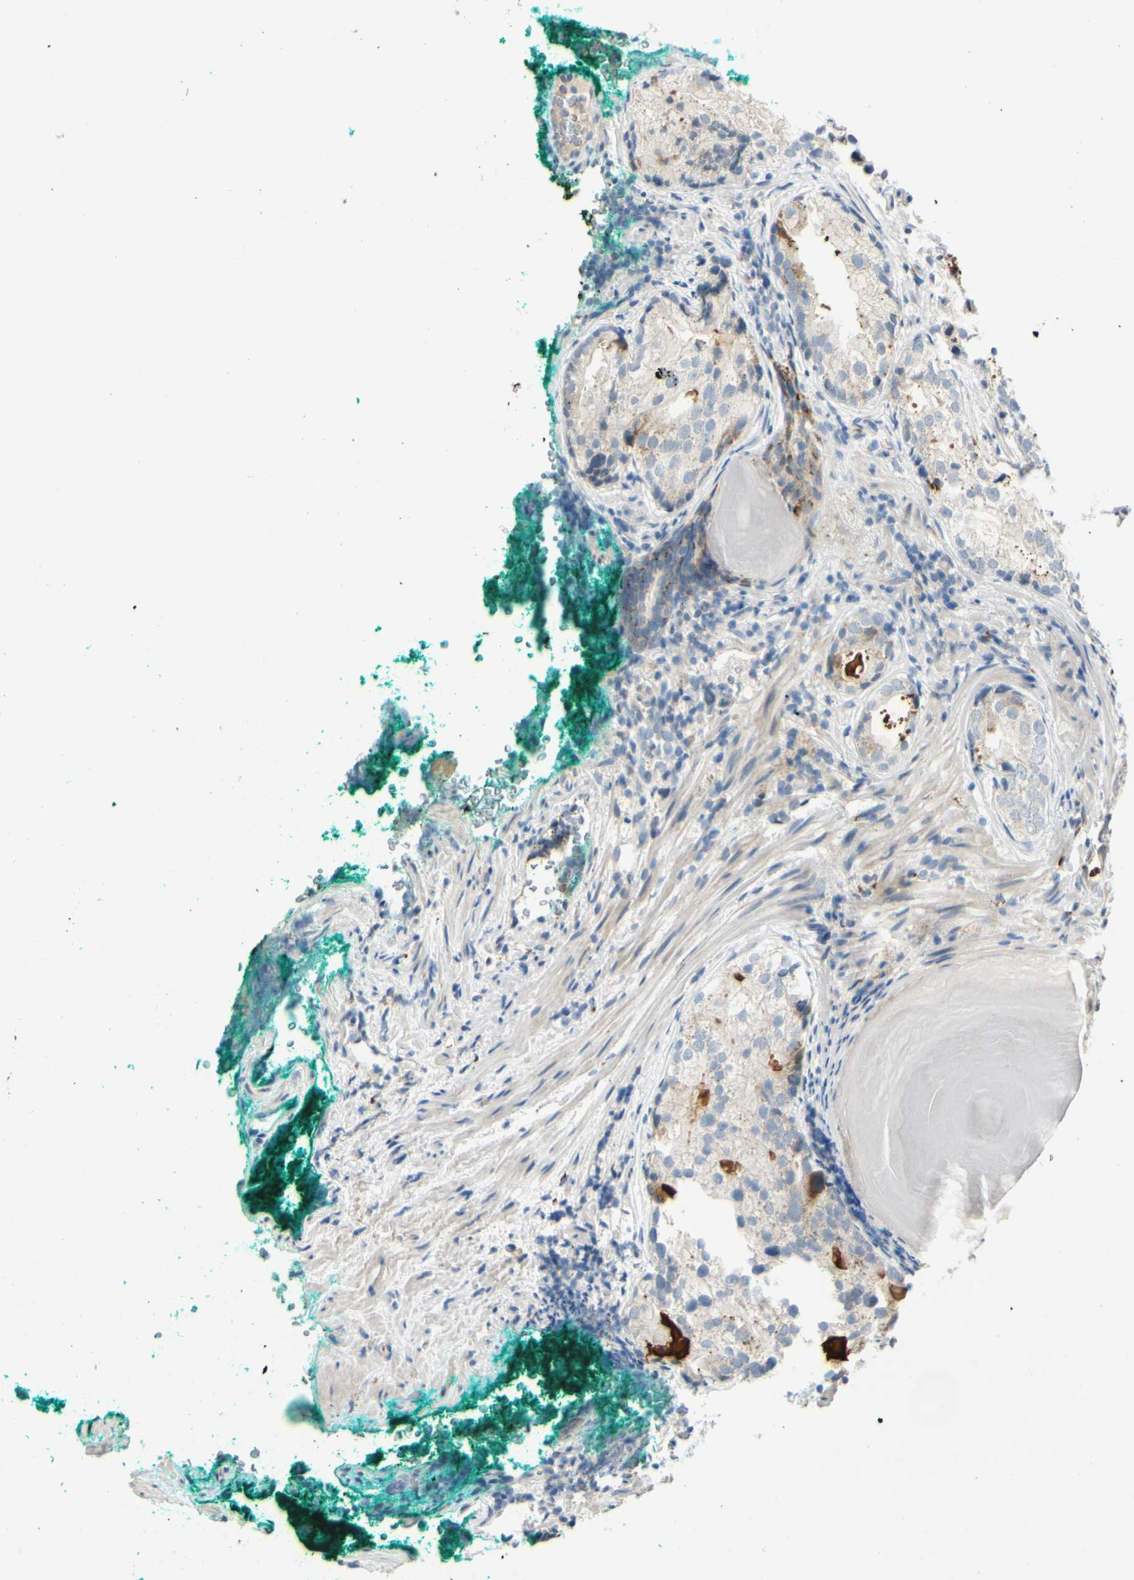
{"staining": {"intensity": "moderate", "quantity": "<25%", "location": "cytoplasmic/membranous"}, "tissue": "prostate cancer", "cell_type": "Tumor cells", "image_type": "cancer", "snomed": [{"axis": "morphology", "description": "Adenocarcinoma, High grade"}, {"axis": "topography", "description": "Prostate"}], "caption": "About <25% of tumor cells in prostate cancer (adenocarcinoma (high-grade)) demonstrate moderate cytoplasmic/membranous protein positivity as visualized by brown immunohistochemical staining.", "gene": "GALNT5", "patient": {"sex": "male", "age": 66}}